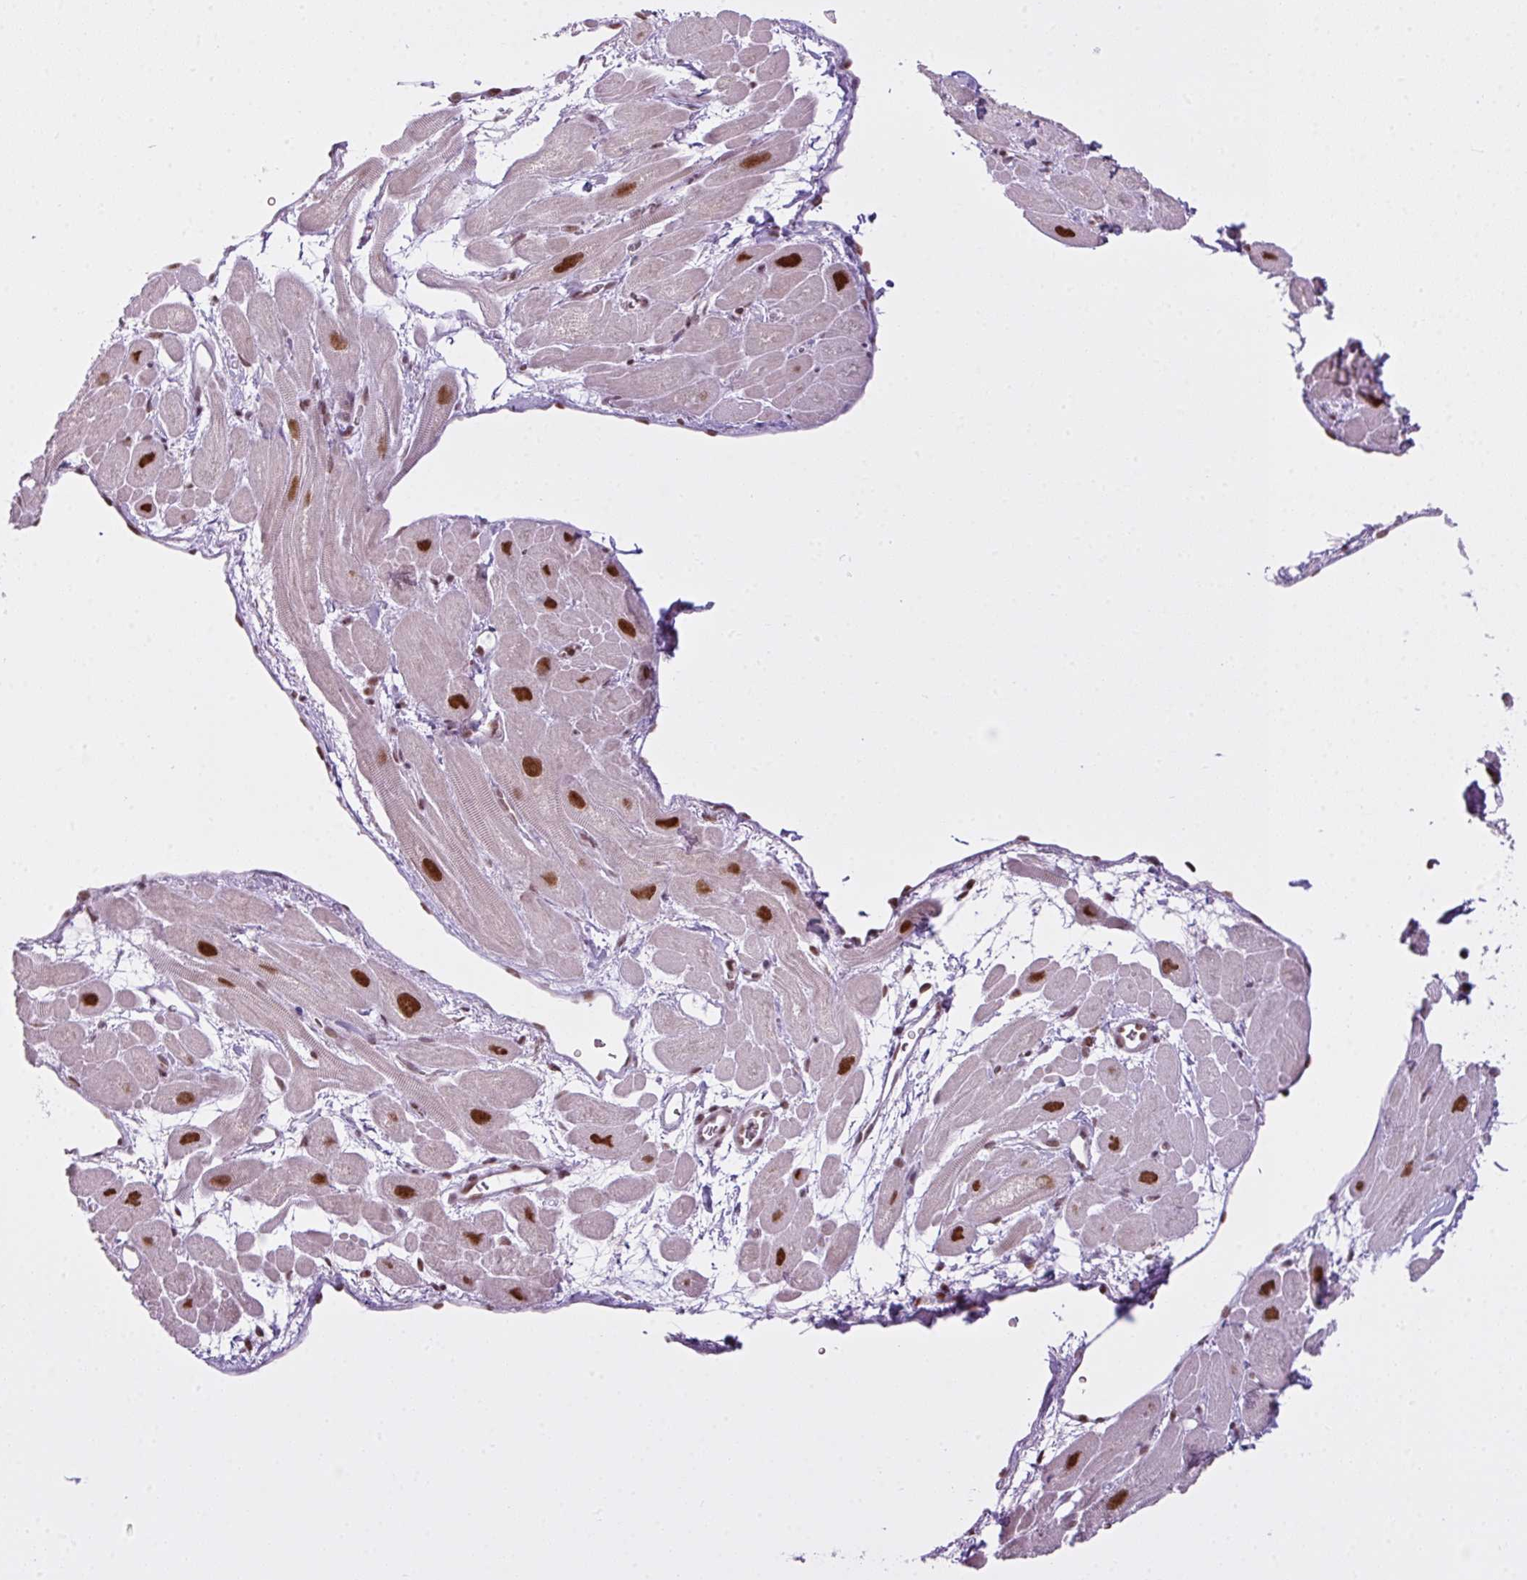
{"staining": {"intensity": "strong", "quantity": "<25%", "location": "nuclear"}, "tissue": "heart muscle", "cell_type": "Cardiomyocytes", "image_type": "normal", "snomed": [{"axis": "morphology", "description": "Normal tissue, NOS"}, {"axis": "topography", "description": "Heart"}], "caption": "This histopathology image exhibits benign heart muscle stained with immunohistochemistry to label a protein in brown. The nuclear of cardiomyocytes show strong positivity for the protein. Nuclei are counter-stained blue.", "gene": "ARL6IP4", "patient": {"sex": "male", "age": 49}}